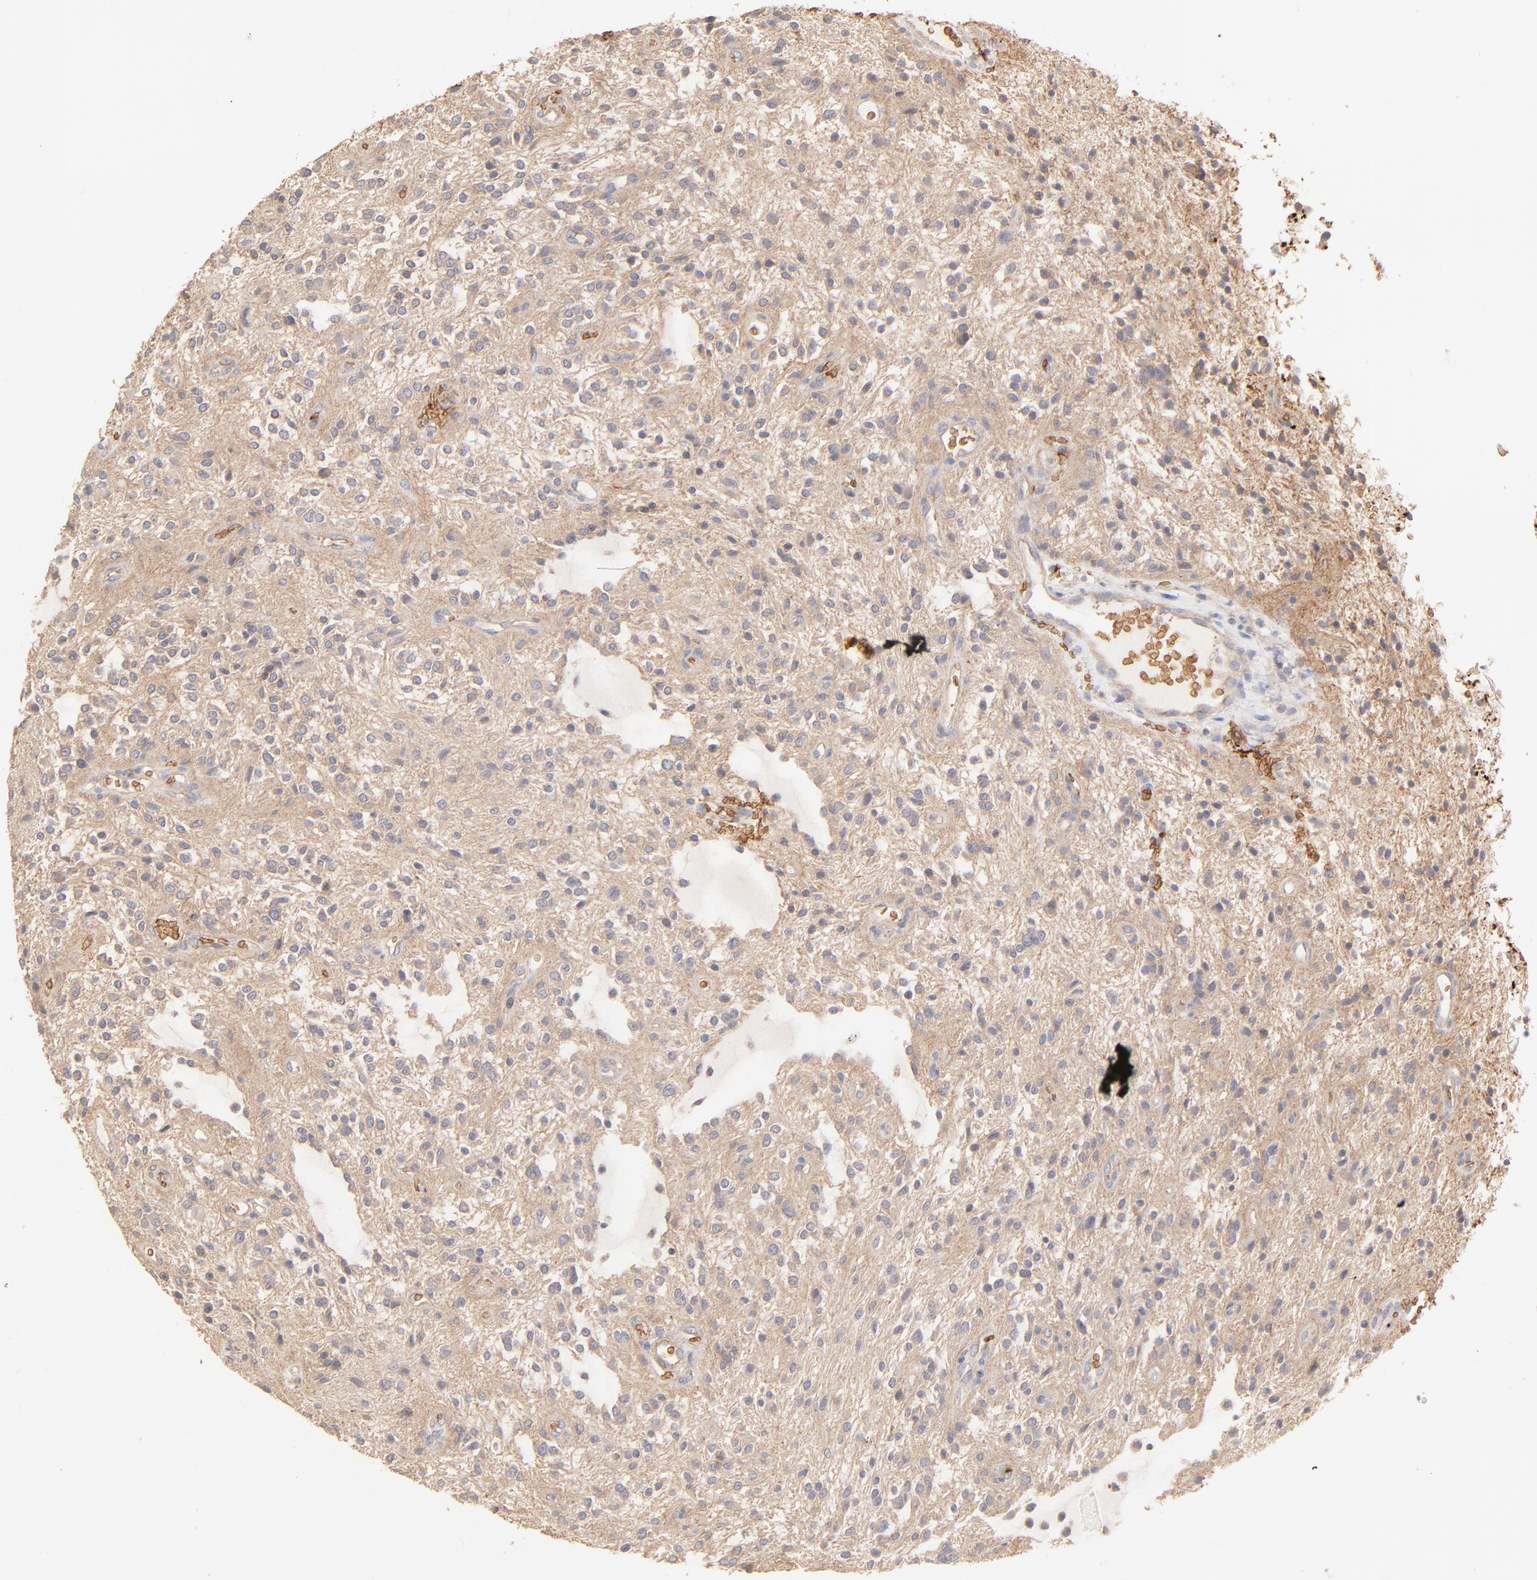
{"staining": {"intensity": "negative", "quantity": "none", "location": "none"}, "tissue": "glioma", "cell_type": "Tumor cells", "image_type": "cancer", "snomed": [{"axis": "morphology", "description": "Glioma, malignant, NOS"}, {"axis": "topography", "description": "Cerebellum"}], "caption": "A micrograph of human glioma (malignant) is negative for staining in tumor cells.", "gene": "SPTB", "patient": {"sex": "female", "age": 10}}